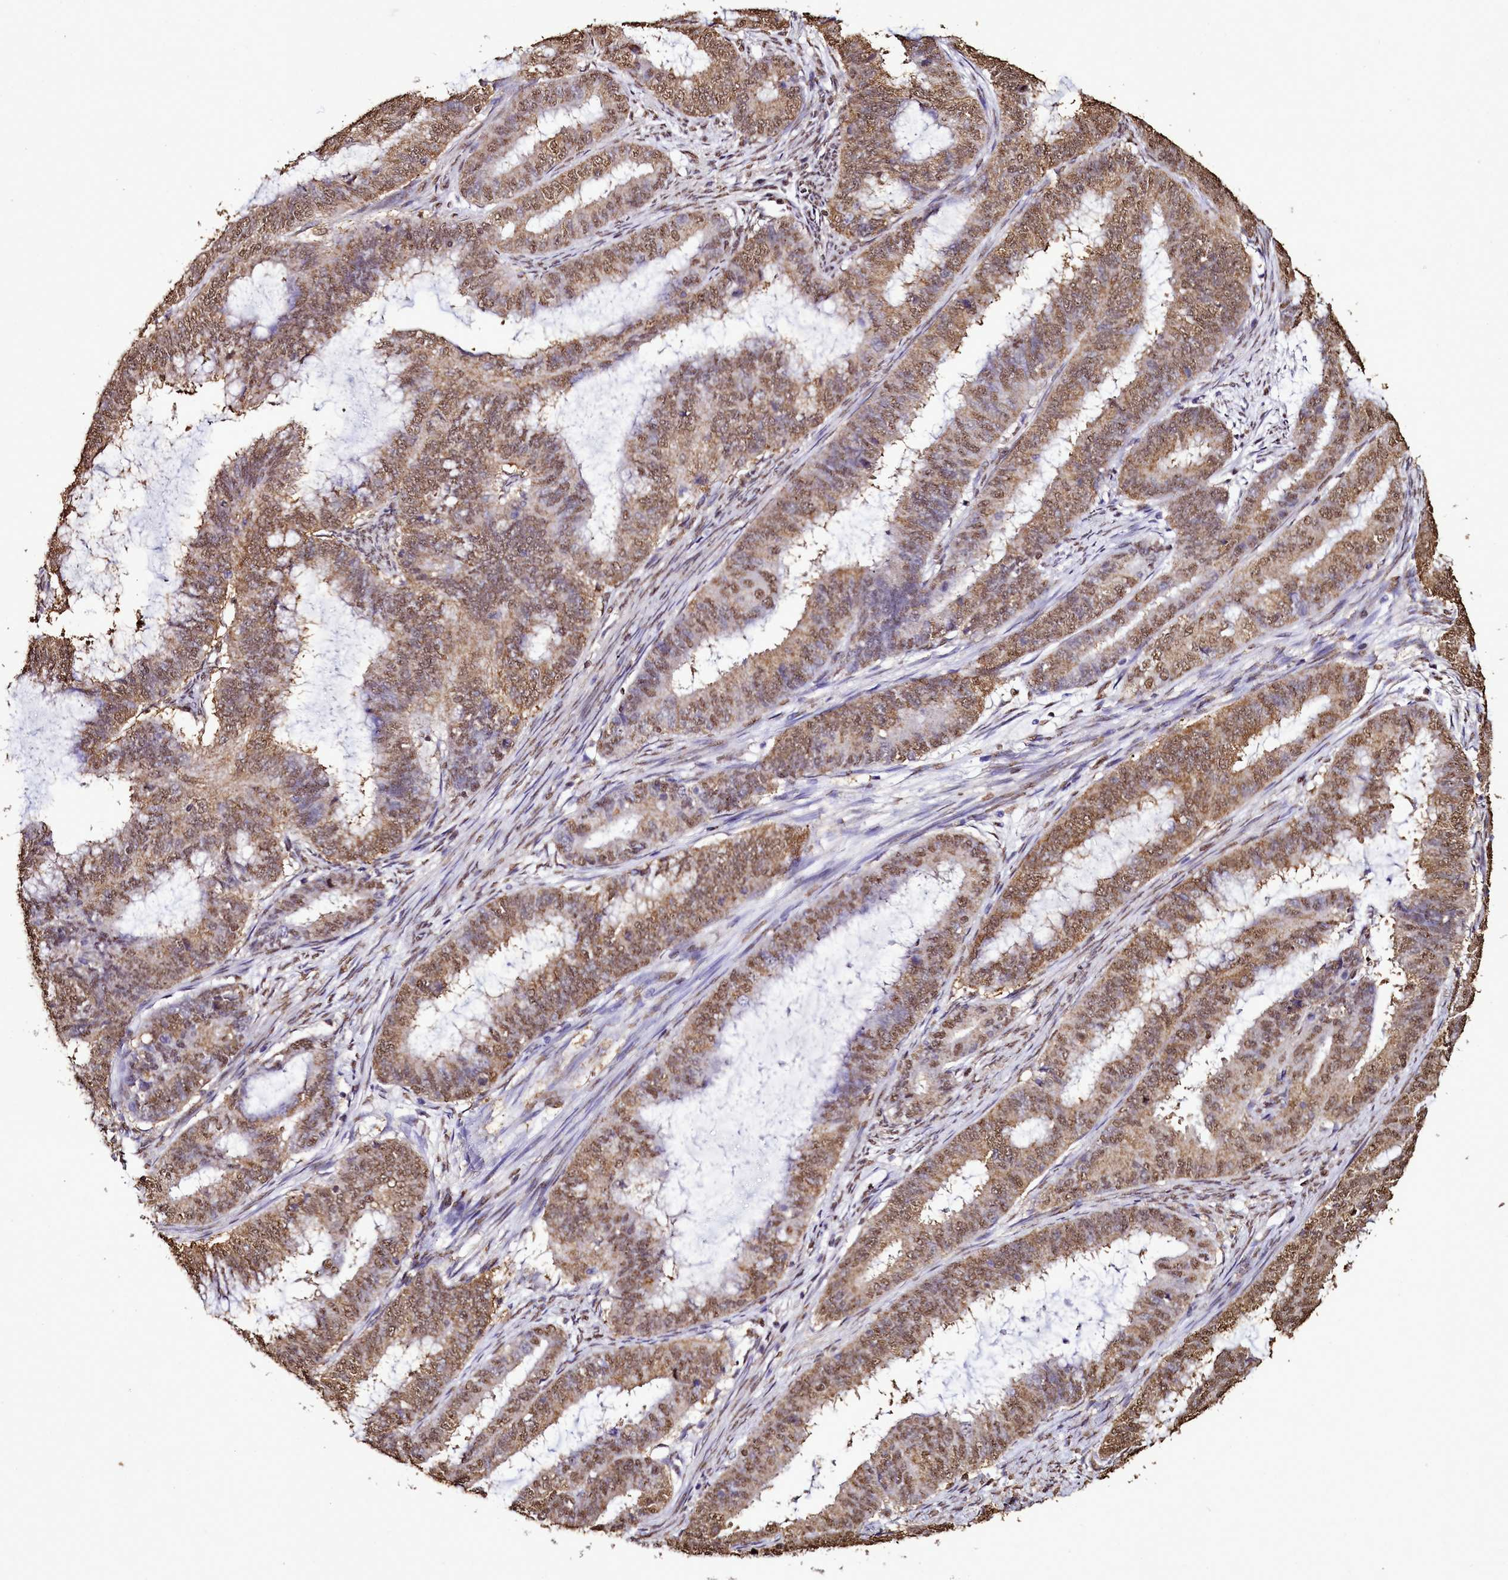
{"staining": {"intensity": "moderate", "quantity": ">75%", "location": "nuclear"}, "tissue": "endometrial cancer", "cell_type": "Tumor cells", "image_type": "cancer", "snomed": [{"axis": "morphology", "description": "Adenocarcinoma, NOS"}, {"axis": "topography", "description": "Endometrium"}], "caption": "This is an image of IHC staining of endometrial cancer, which shows moderate staining in the nuclear of tumor cells.", "gene": "TRIP6", "patient": {"sex": "female", "age": 51}}